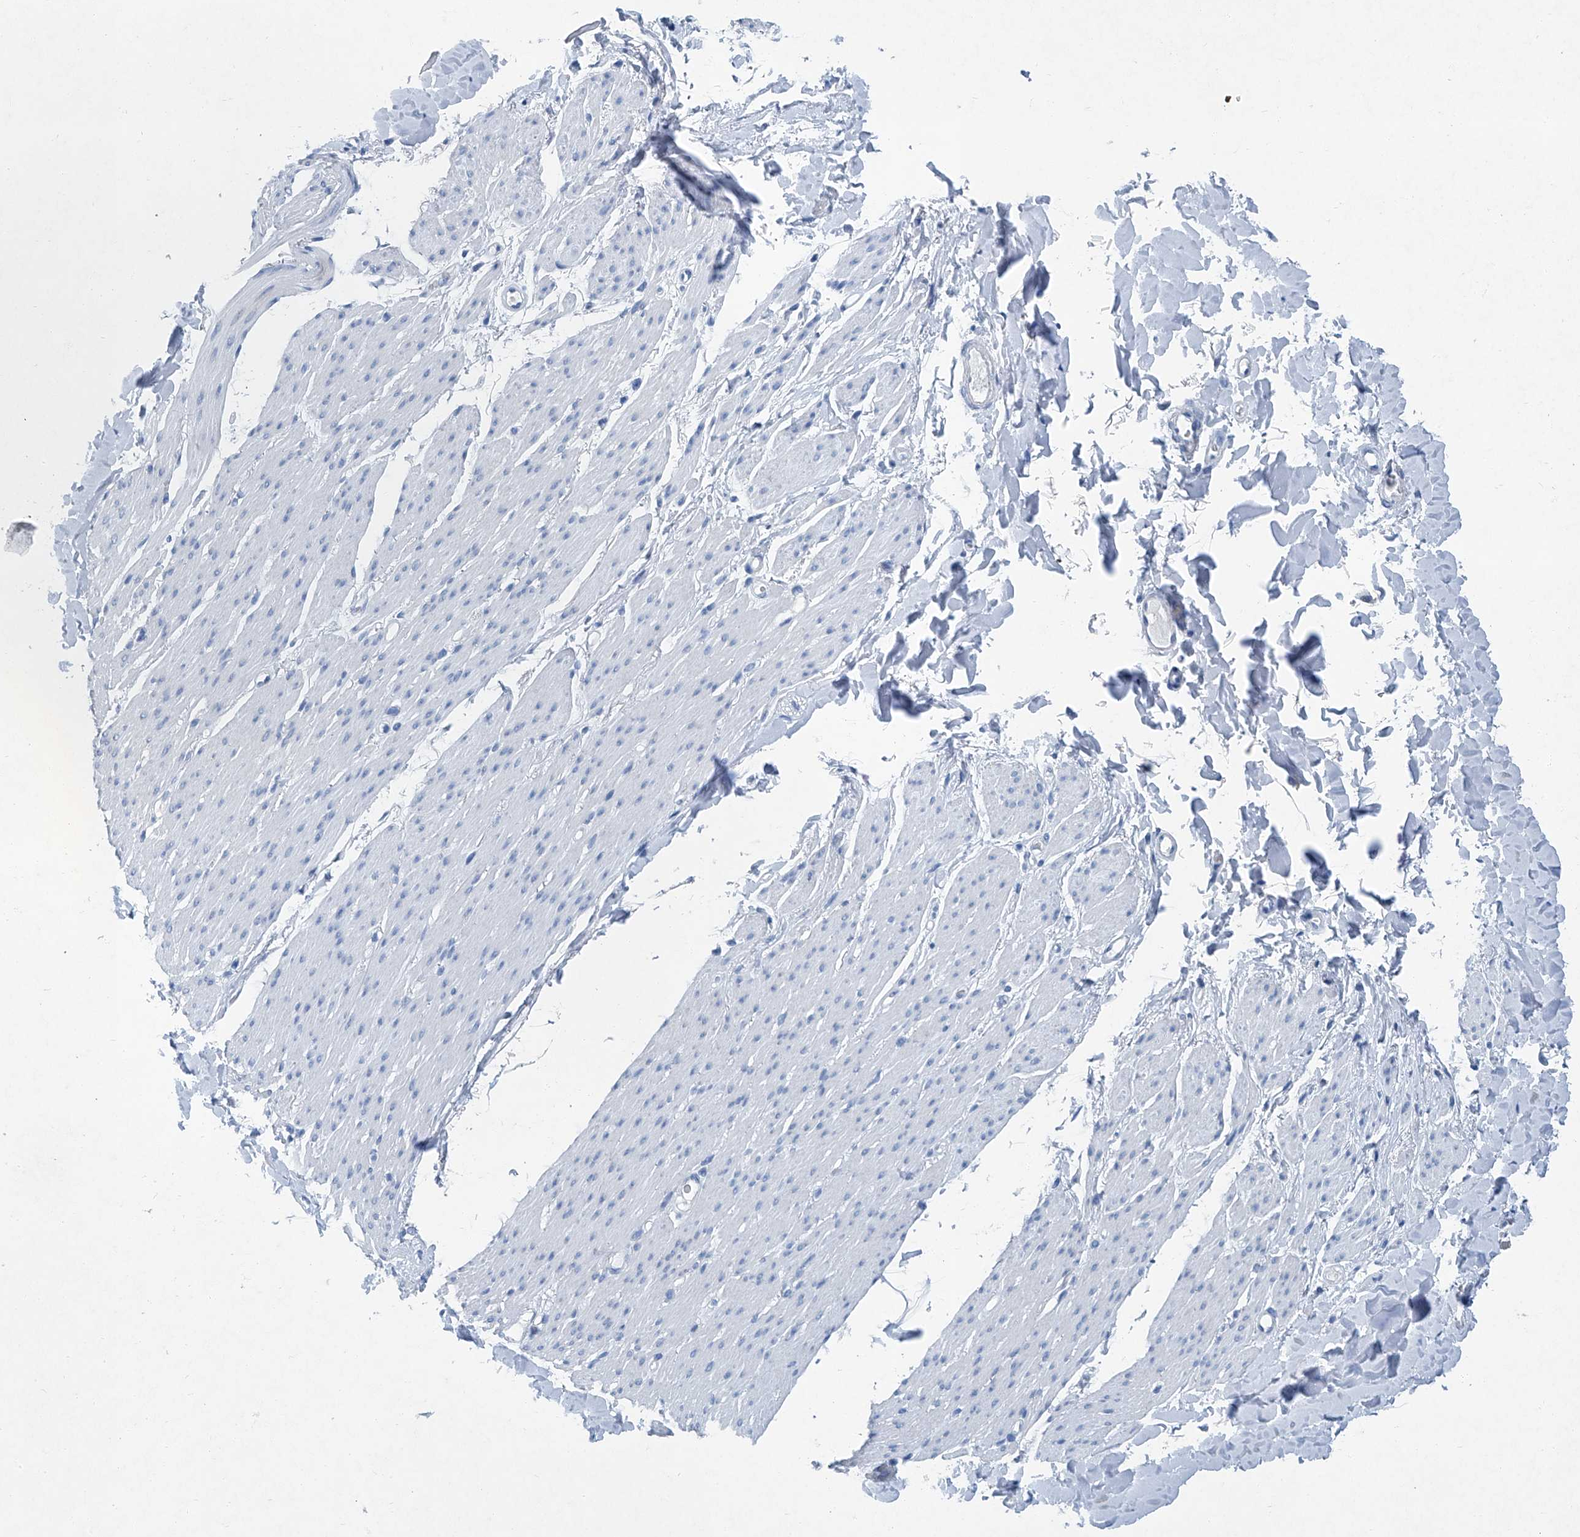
{"staining": {"intensity": "negative", "quantity": "none", "location": "none"}, "tissue": "smooth muscle", "cell_type": "Smooth muscle cells", "image_type": "normal", "snomed": [{"axis": "morphology", "description": "Normal tissue, NOS"}, {"axis": "topography", "description": "Colon"}, {"axis": "topography", "description": "Peripheral nerve tissue"}], "caption": "The micrograph reveals no significant expression in smooth muscle cells of smooth muscle.", "gene": "CYP2A7", "patient": {"sex": "female", "age": 61}}